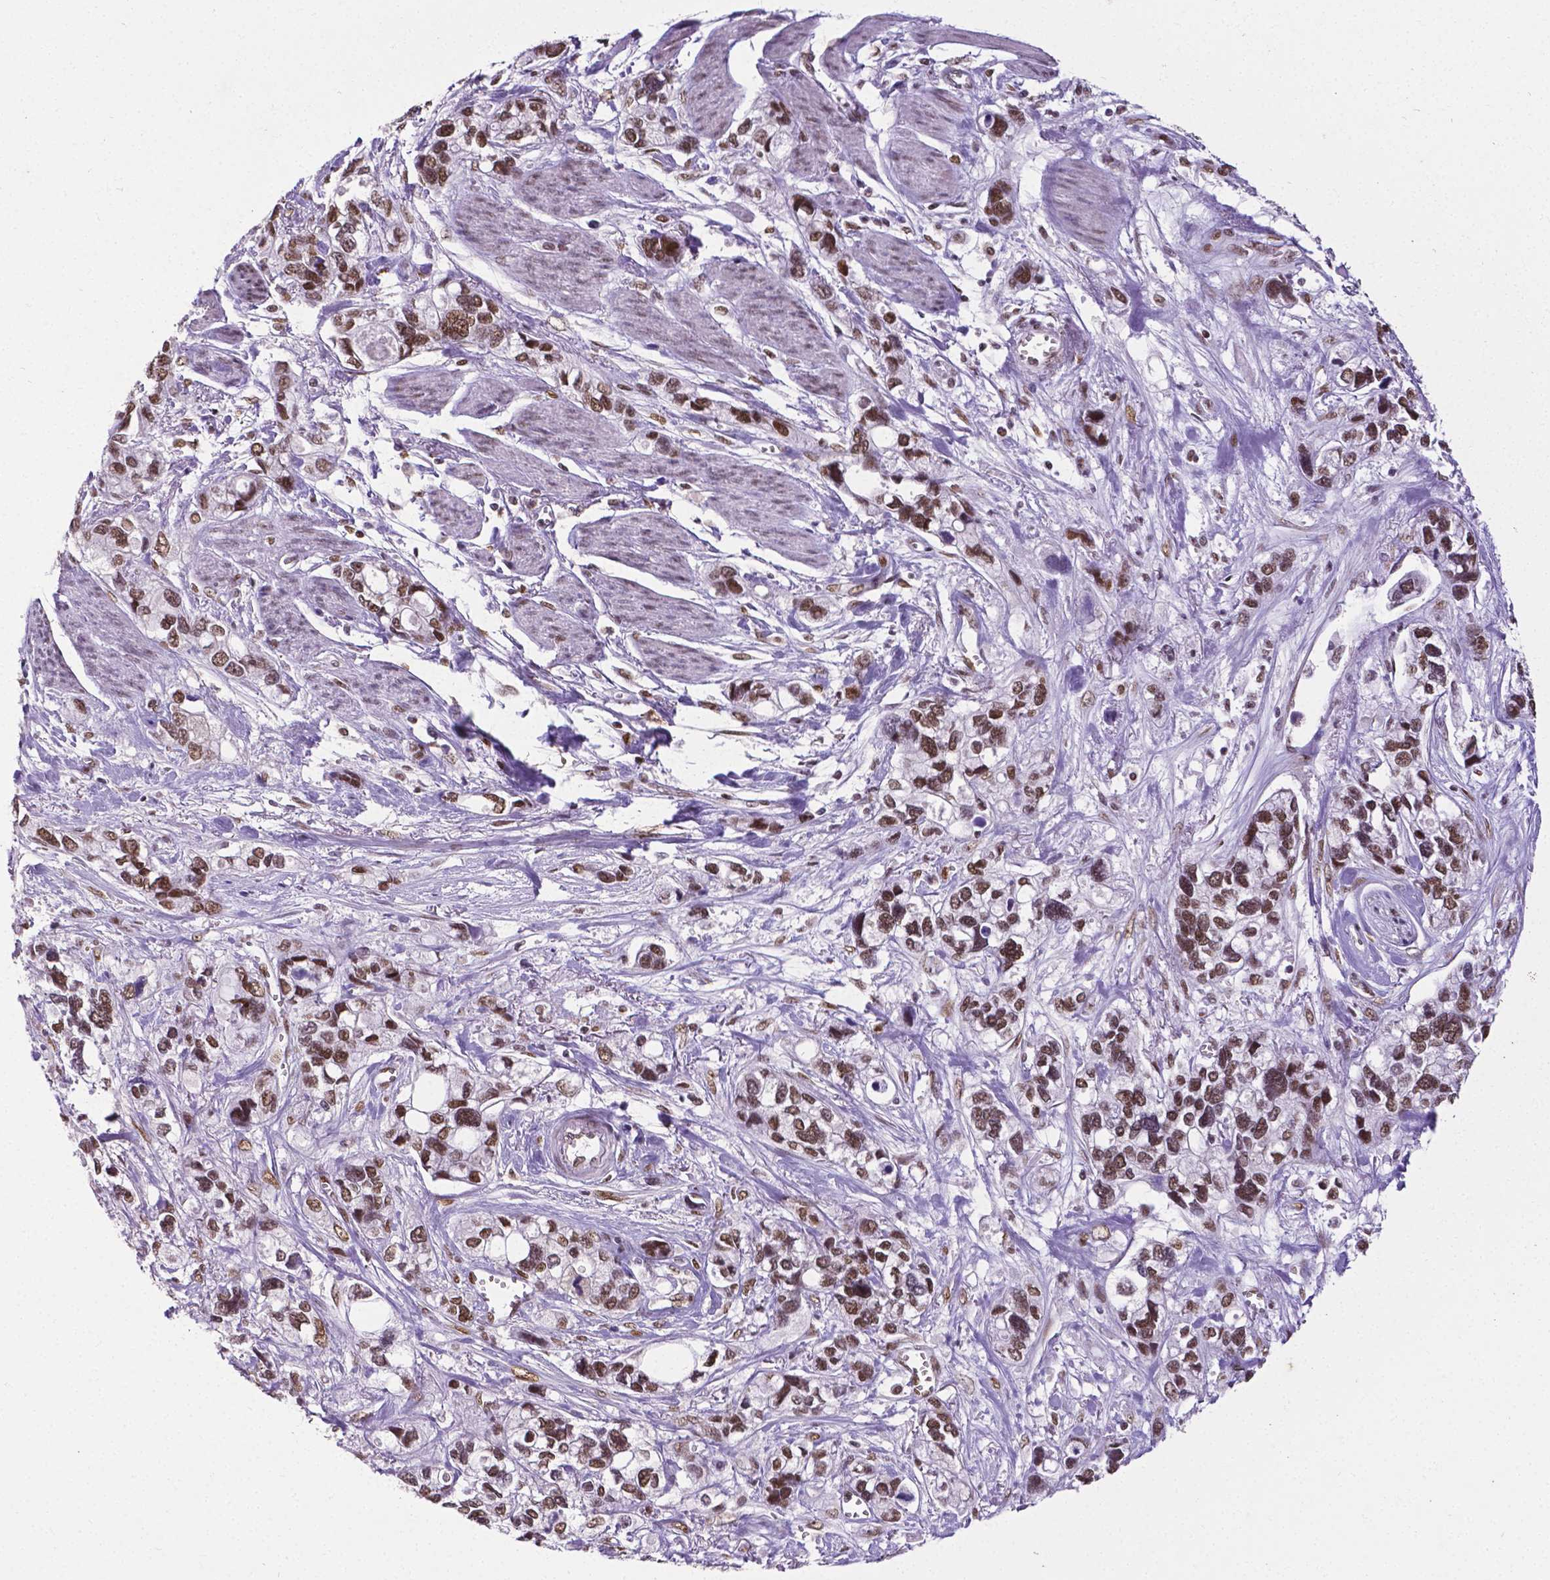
{"staining": {"intensity": "strong", "quantity": ">75%", "location": "nuclear"}, "tissue": "stomach cancer", "cell_type": "Tumor cells", "image_type": "cancer", "snomed": [{"axis": "morphology", "description": "Adenocarcinoma, NOS"}, {"axis": "topography", "description": "Stomach, upper"}], "caption": "Tumor cells show high levels of strong nuclear expression in approximately >75% of cells in human stomach cancer.", "gene": "REST", "patient": {"sex": "female", "age": 81}}